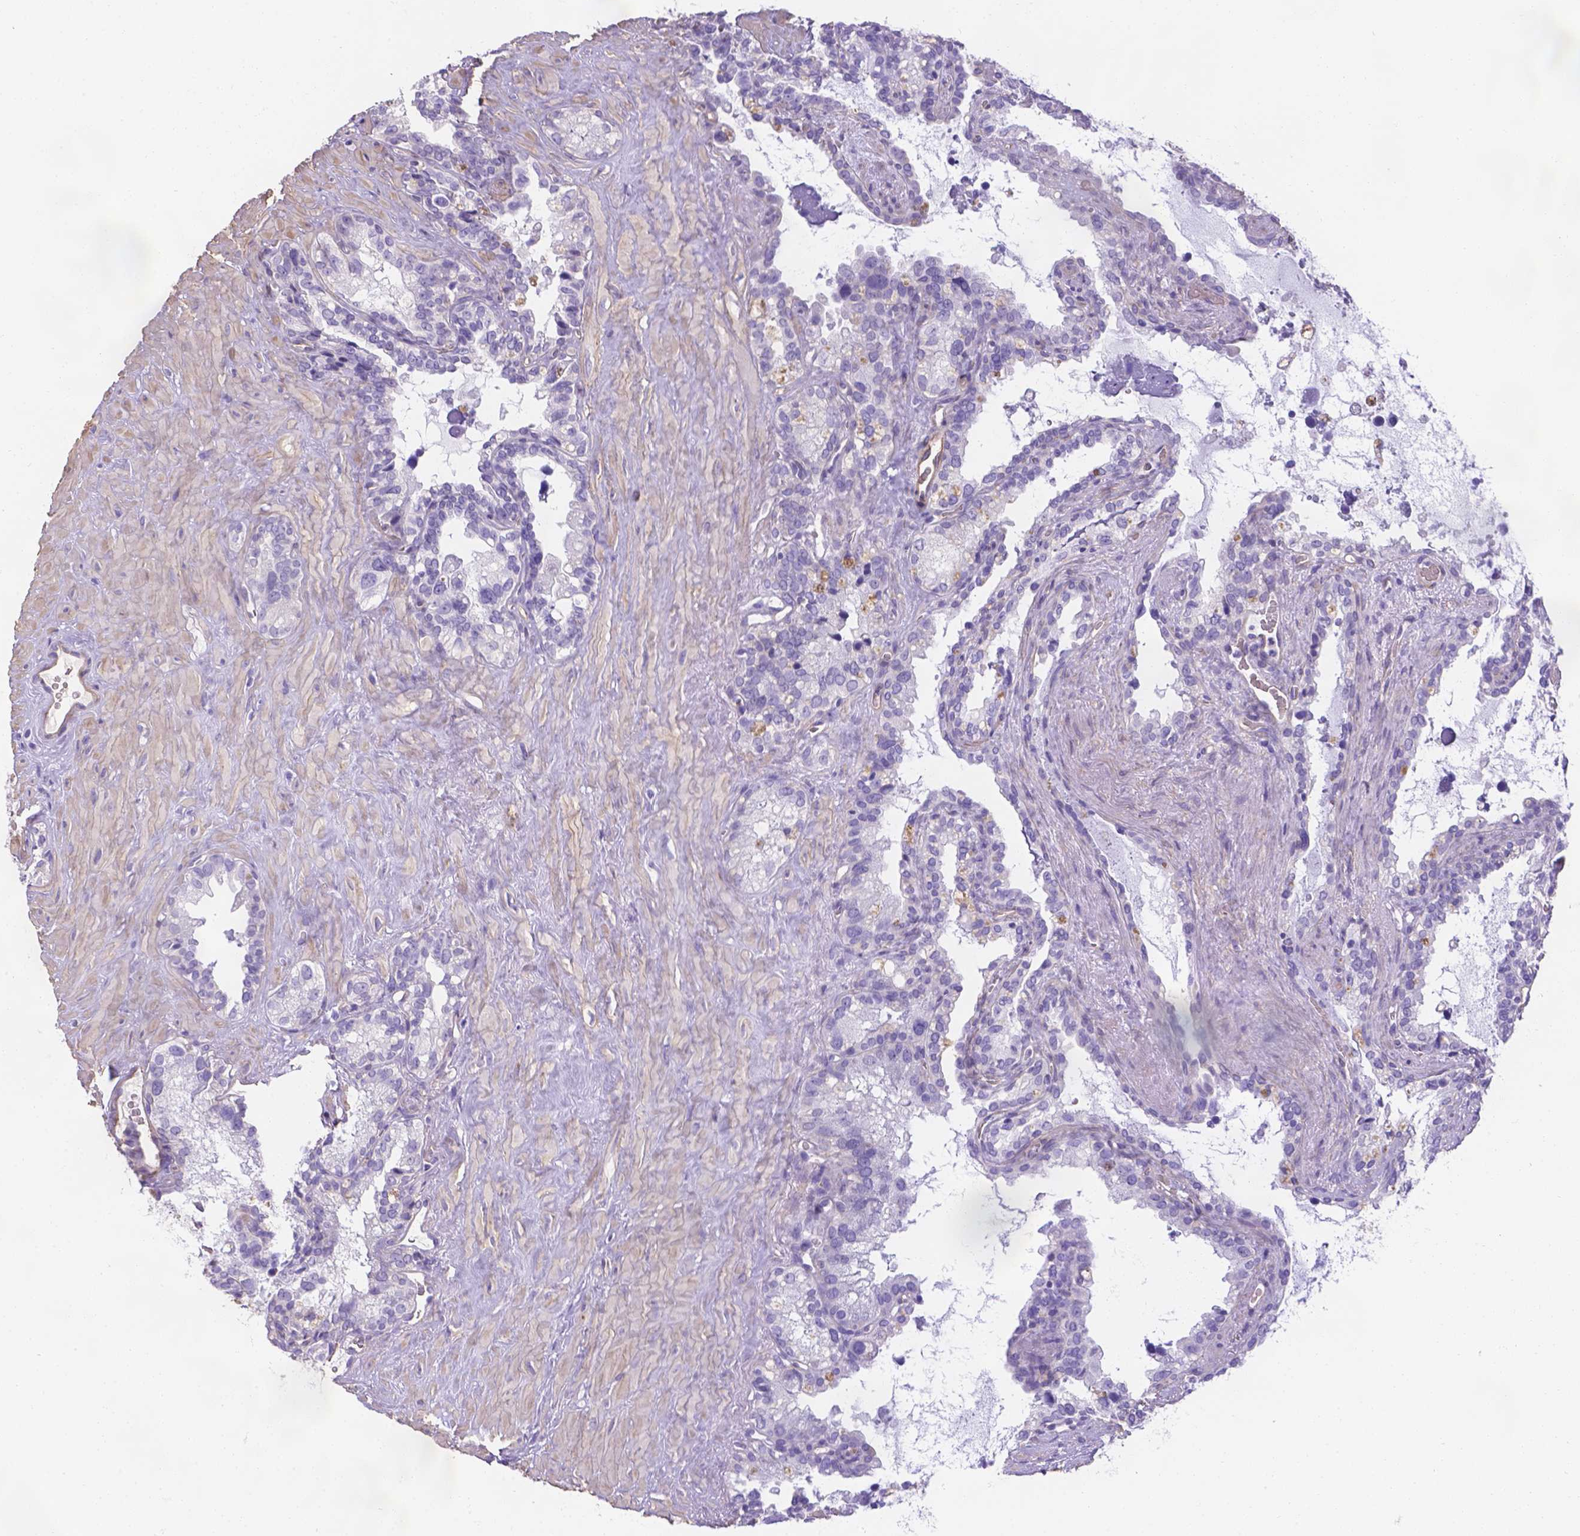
{"staining": {"intensity": "negative", "quantity": "none", "location": "none"}, "tissue": "seminal vesicle", "cell_type": "Glandular cells", "image_type": "normal", "snomed": [{"axis": "morphology", "description": "Normal tissue, NOS"}, {"axis": "topography", "description": "Seminal veicle"}], "caption": "Seminal vesicle was stained to show a protein in brown. There is no significant positivity in glandular cells. Brightfield microscopy of immunohistochemistry stained with DAB (brown) and hematoxylin (blue), captured at high magnification.", "gene": "SLC40A1", "patient": {"sex": "male", "age": 71}}